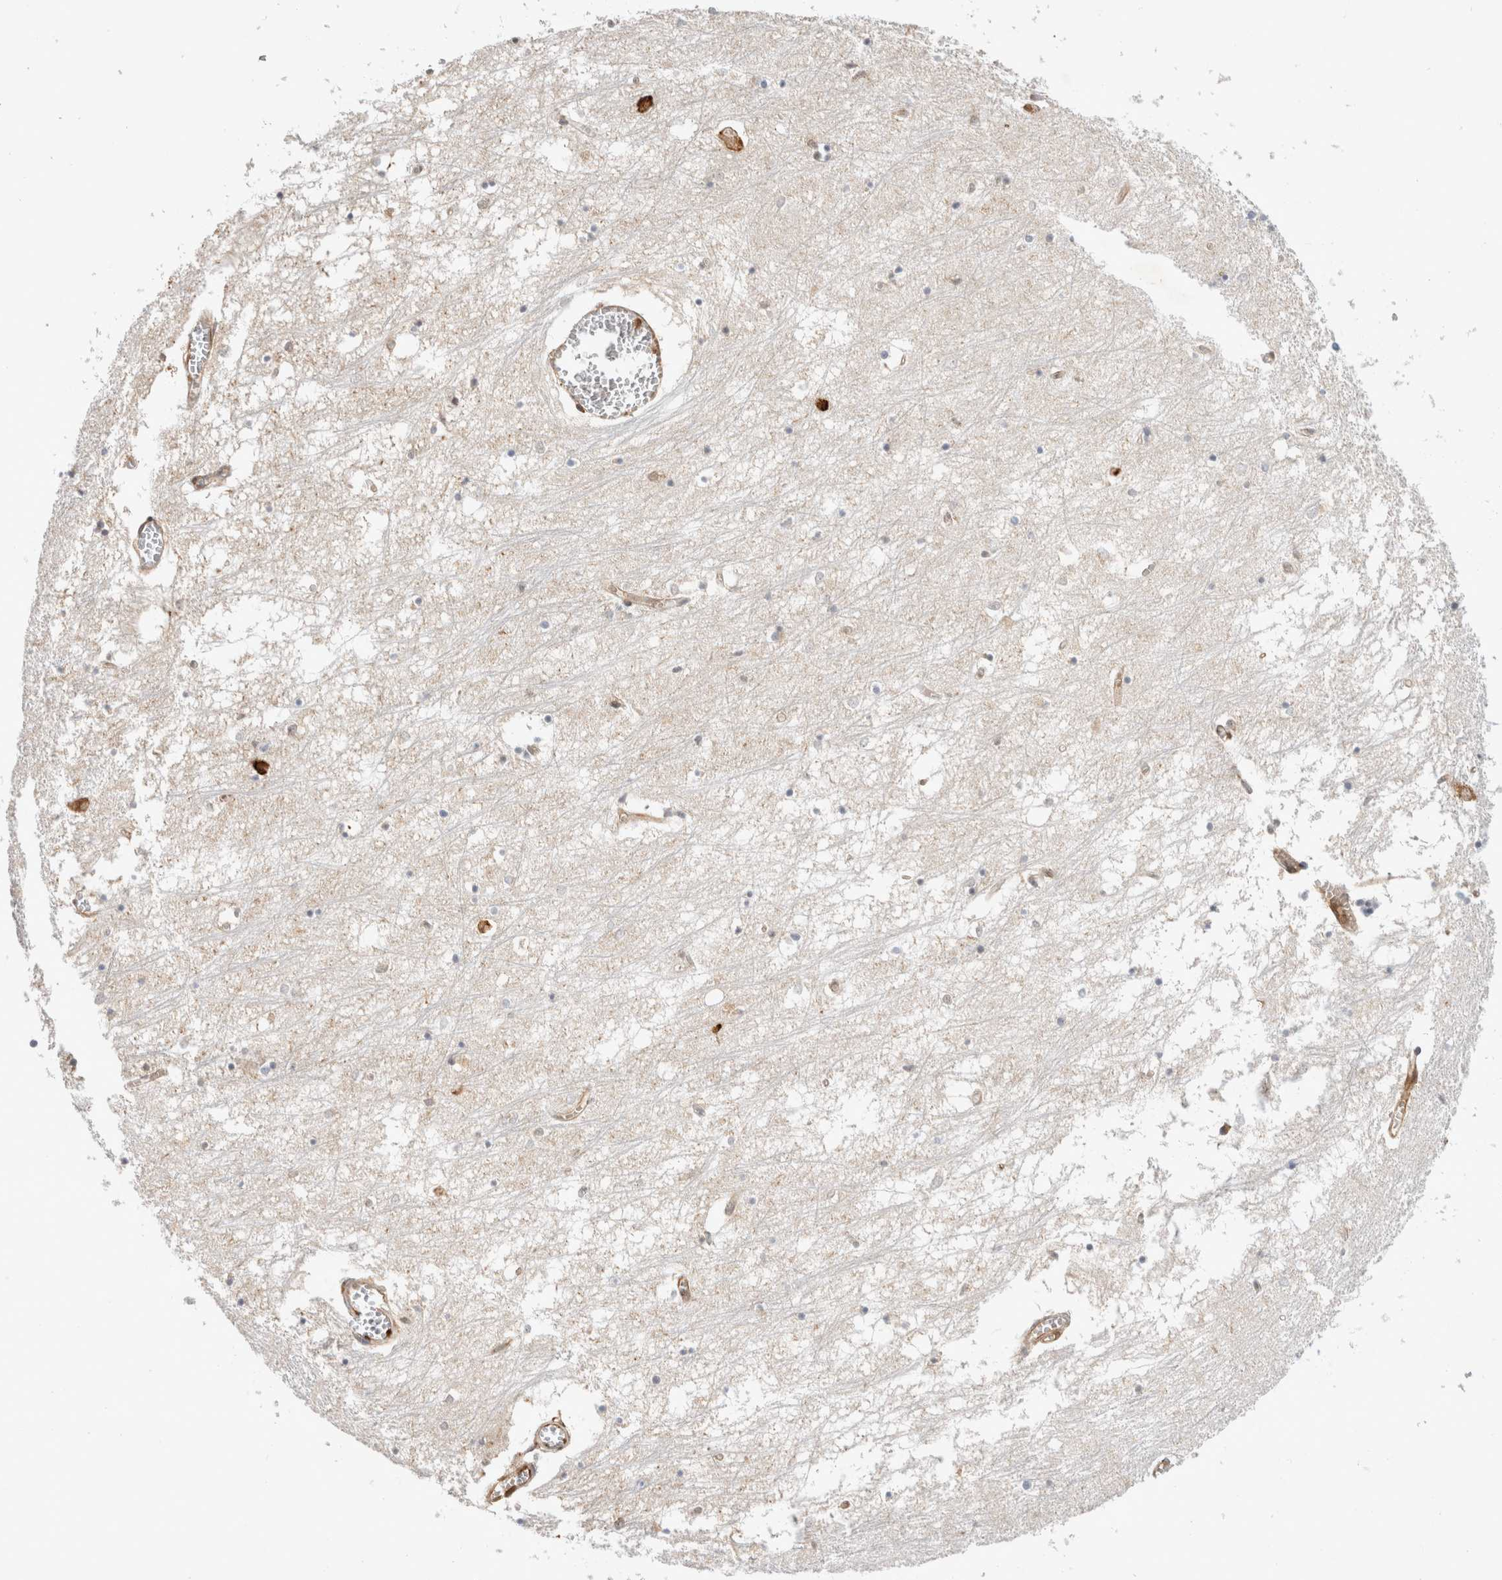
{"staining": {"intensity": "moderate", "quantity": "<25%", "location": "nuclear"}, "tissue": "hippocampus", "cell_type": "Glial cells", "image_type": "normal", "snomed": [{"axis": "morphology", "description": "Normal tissue, NOS"}, {"axis": "topography", "description": "Hippocampus"}], "caption": "High-power microscopy captured an immunohistochemistry image of normal hippocampus, revealing moderate nuclear expression in approximately <25% of glial cells.", "gene": "TCF4", "patient": {"sex": "male", "age": 70}}